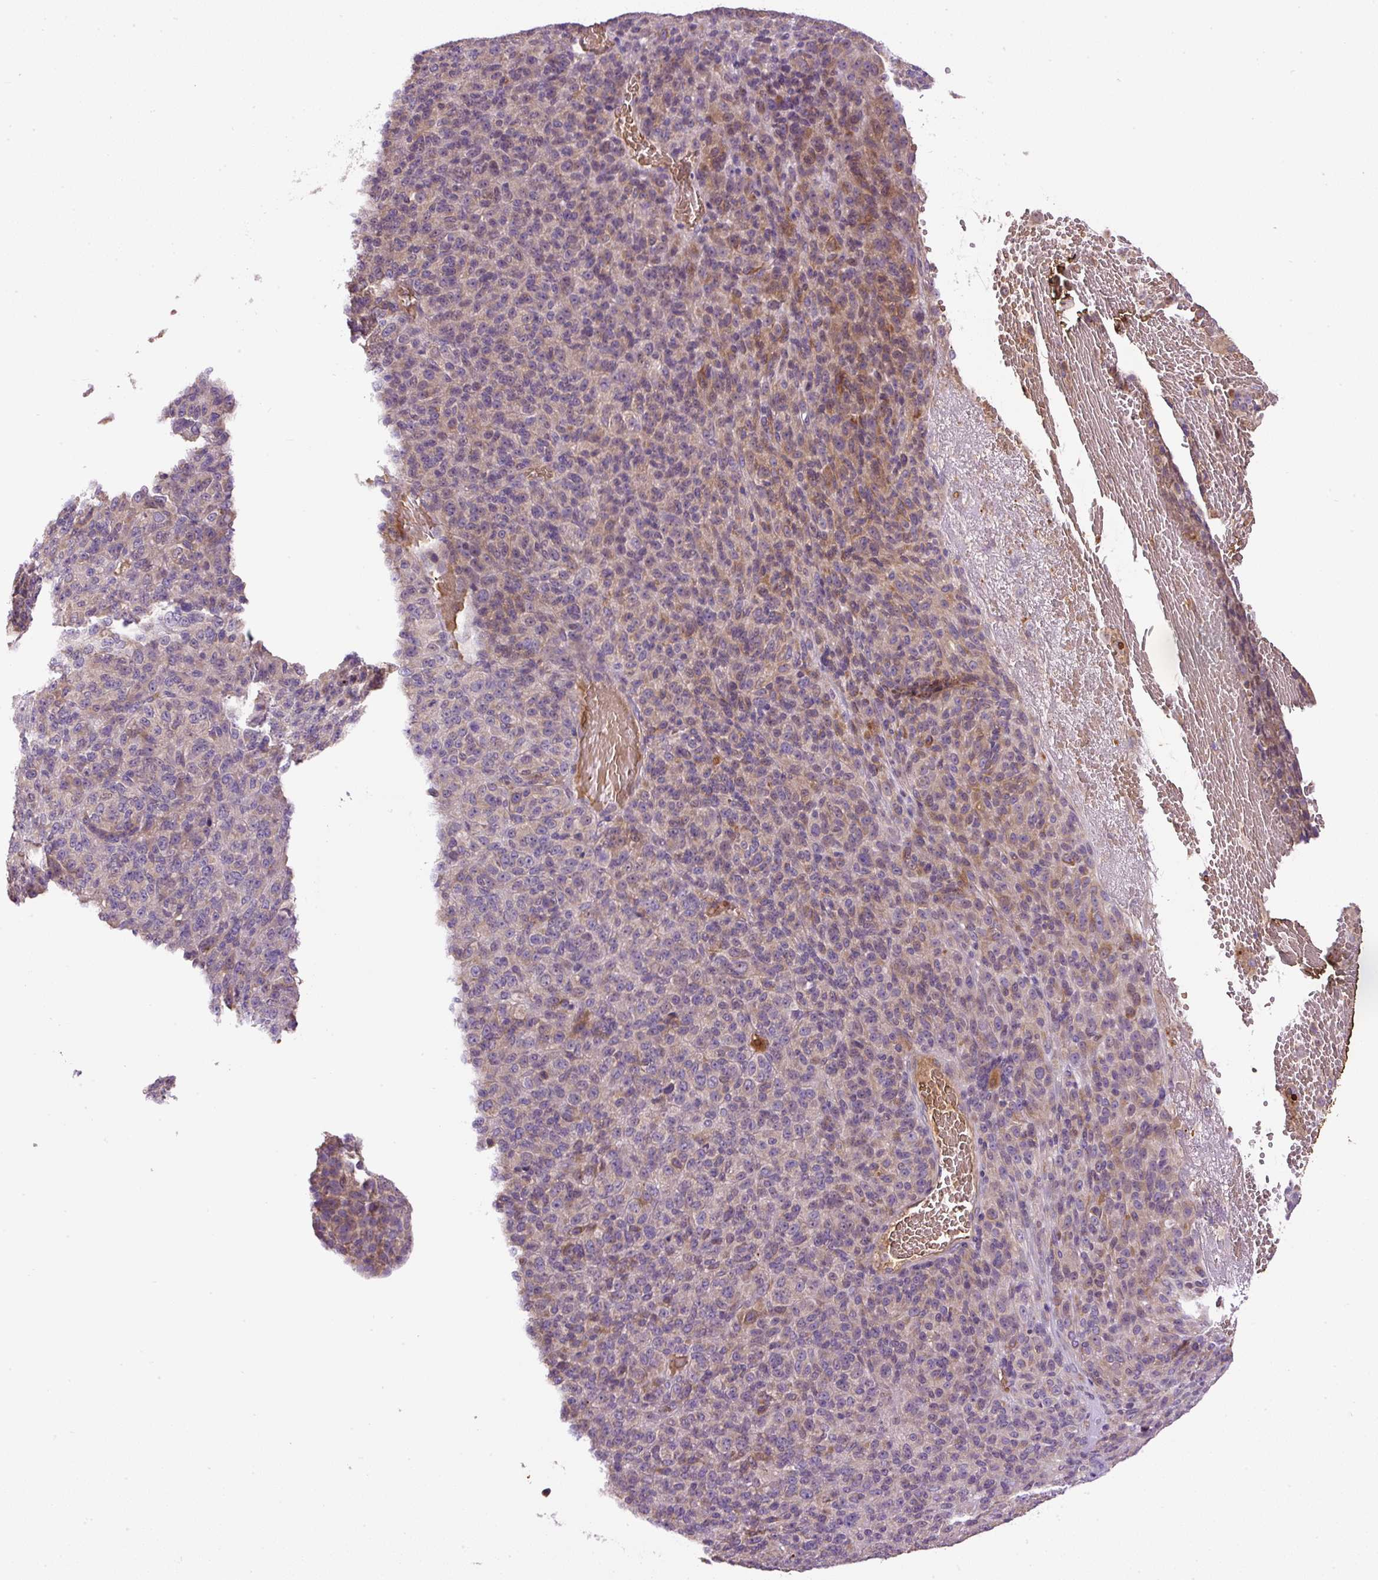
{"staining": {"intensity": "negative", "quantity": "none", "location": "none"}, "tissue": "melanoma", "cell_type": "Tumor cells", "image_type": "cancer", "snomed": [{"axis": "morphology", "description": "Malignant melanoma, Metastatic site"}, {"axis": "topography", "description": "Brain"}], "caption": "Tumor cells show no significant protein staining in malignant melanoma (metastatic site). Brightfield microscopy of immunohistochemistry (IHC) stained with DAB (3,3'-diaminobenzidine) (brown) and hematoxylin (blue), captured at high magnification.", "gene": "CXCL13", "patient": {"sex": "female", "age": 56}}